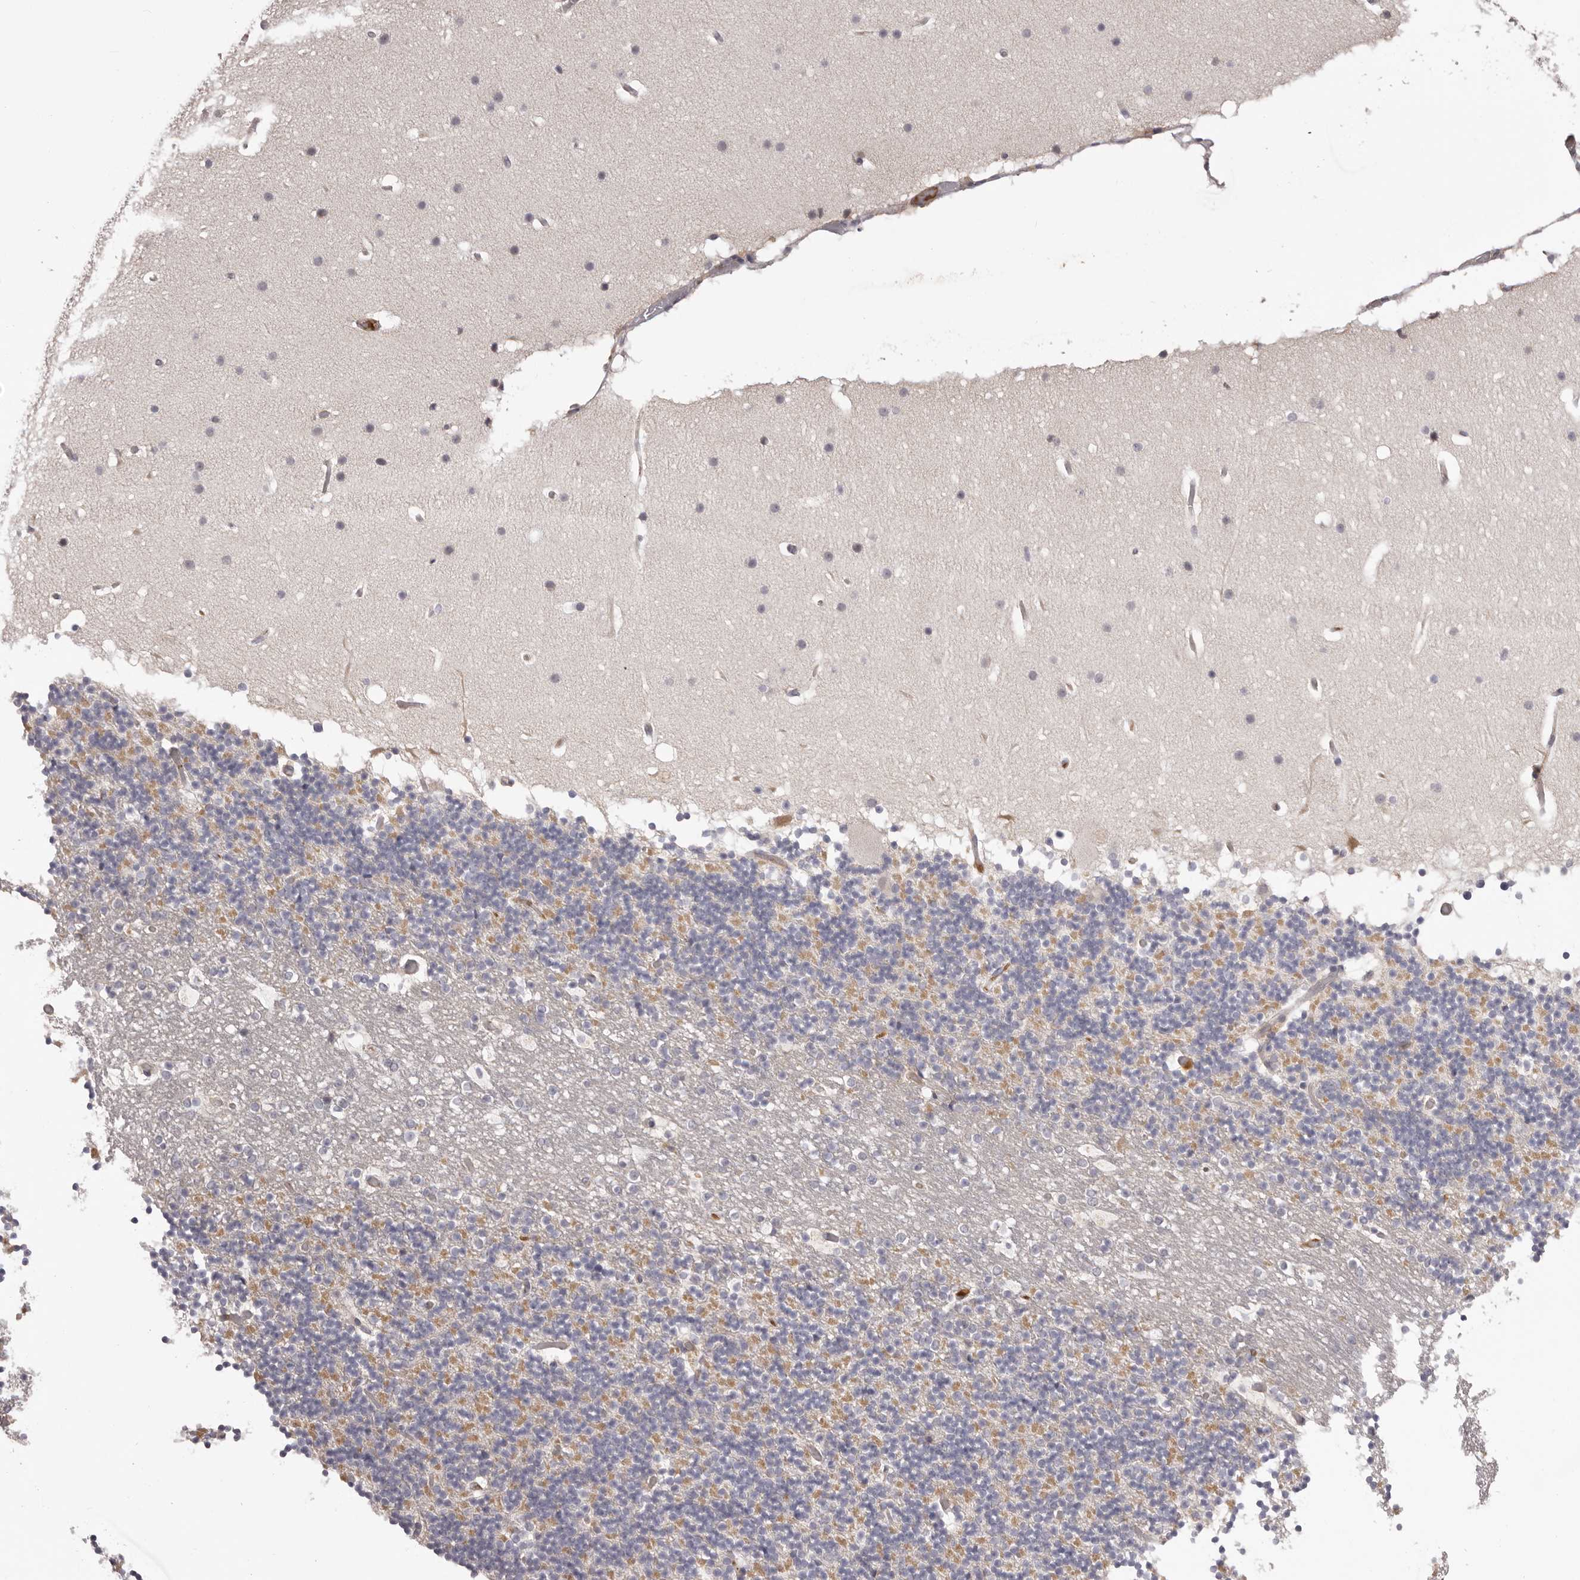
{"staining": {"intensity": "weak", "quantity": "25%-75%", "location": "cytoplasmic/membranous"}, "tissue": "cerebellum", "cell_type": "Cells in granular layer", "image_type": "normal", "snomed": [{"axis": "morphology", "description": "Normal tissue, NOS"}, {"axis": "topography", "description": "Cerebellum"}], "caption": "Weak cytoplasmic/membranous protein staining is appreciated in about 25%-75% of cells in granular layer in cerebellum. The protein of interest is shown in brown color, while the nuclei are stained blue.", "gene": "OTUD3", "patient": {"sex": "male", "age": 57}}